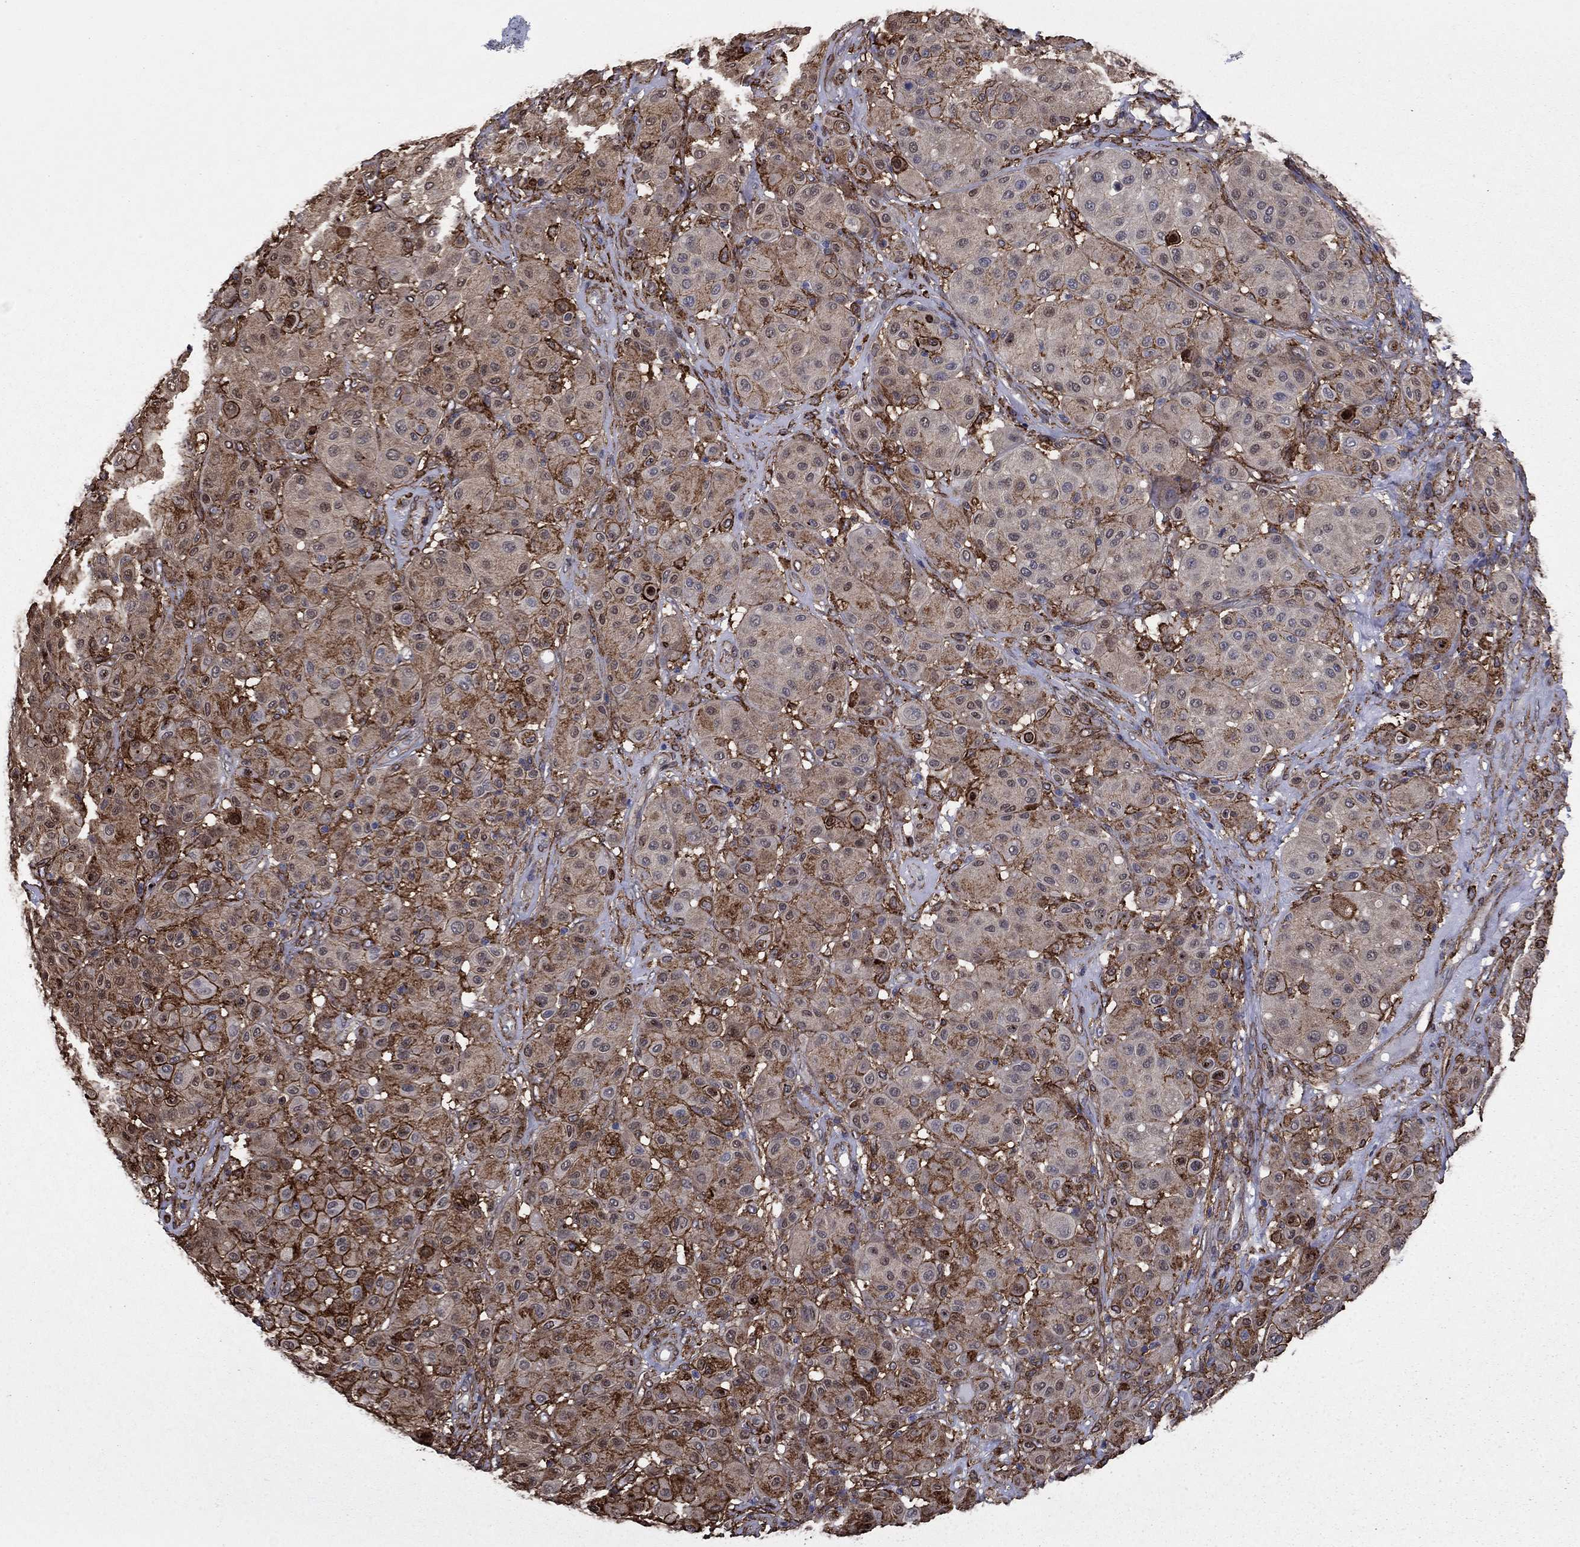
{"staining": {"intensity": "strong", "quantity": "25%-75%", "location": "cytoplasmic/membranous"}, "tissue": "melanoma", "cell_type": "Tumor cells", "image_type": "cancer", "snomed": [{"axis": "morphology", "description": "Malignant melanoma, Metastatic site"}, {"axis": "topography", "description": "Smooth muscle"}], "caption": "Immunohistochemistry (IHC) histopathology image of neoplastic tissue: malignant melanoma (metastatic site) stained using immunohistochemistry exhibits high levels of strong protein expression localized specifically in the cytoplasmic/membranous of tumor cells, appearing as a cytoplasmic/membranous brown color.", "gene": "PLAU", "patient": {"sex": "male", "age": 41}}